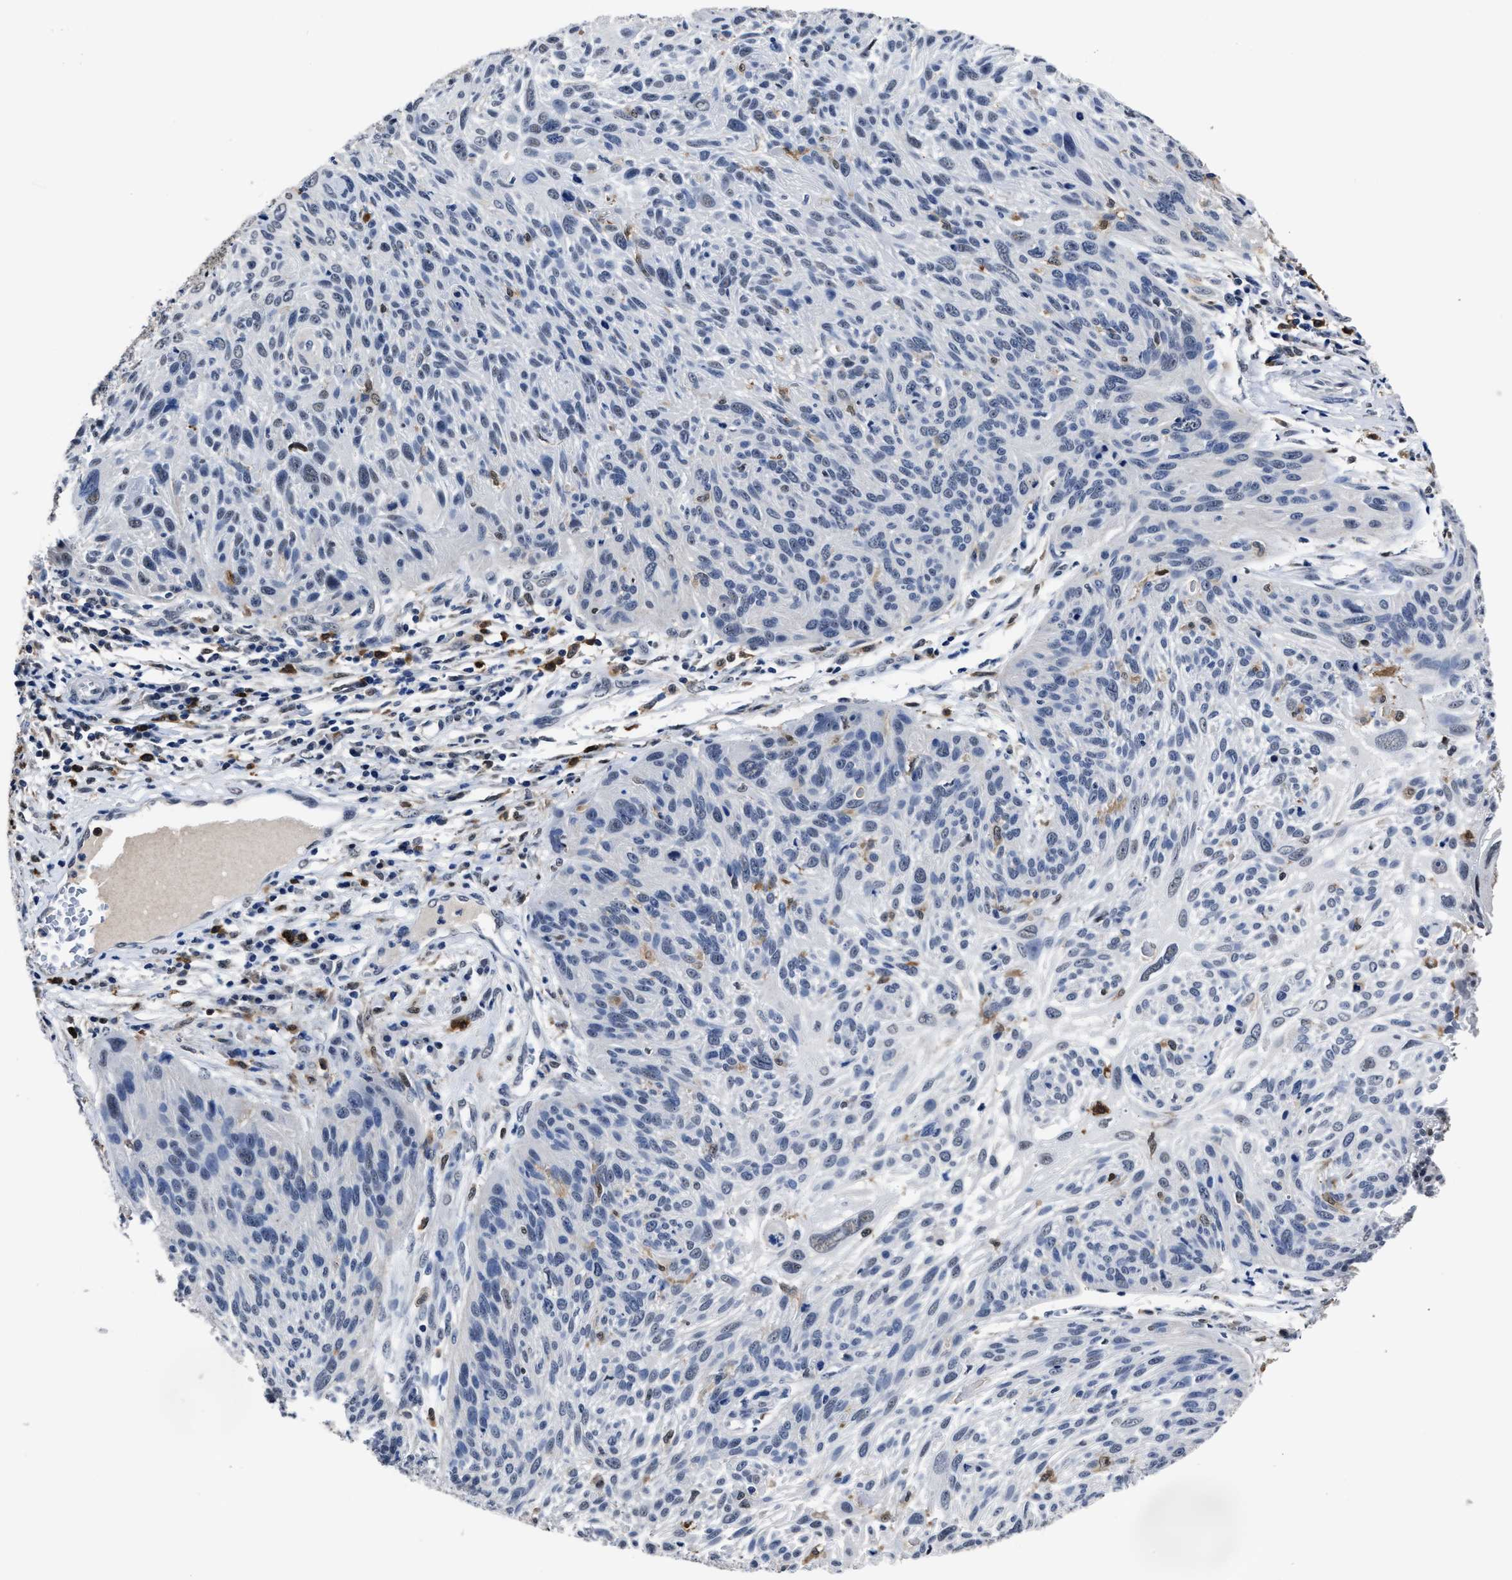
{"staining": {"intensity": "negative", "quantity": "none", "location": "none"}, "tissue": "cervical cancer", "cell_type": "Tumor cells", "image_type": "cancer", "snomed": [{"axis": "morphology", "description": "Squamous cell carcinoma, NOS"}, {"axis": "topography", "description": "Cervix"}], "caption": "This micrograph is of cervical cancer (squamous cell carcinoma) stained with IHC to label a protein in brown with the nuclei are counter-stained blue. There is no staining in tumor cells.", "gene": "PRPF4B", "patient": {"sex": "female", "age": 51}}